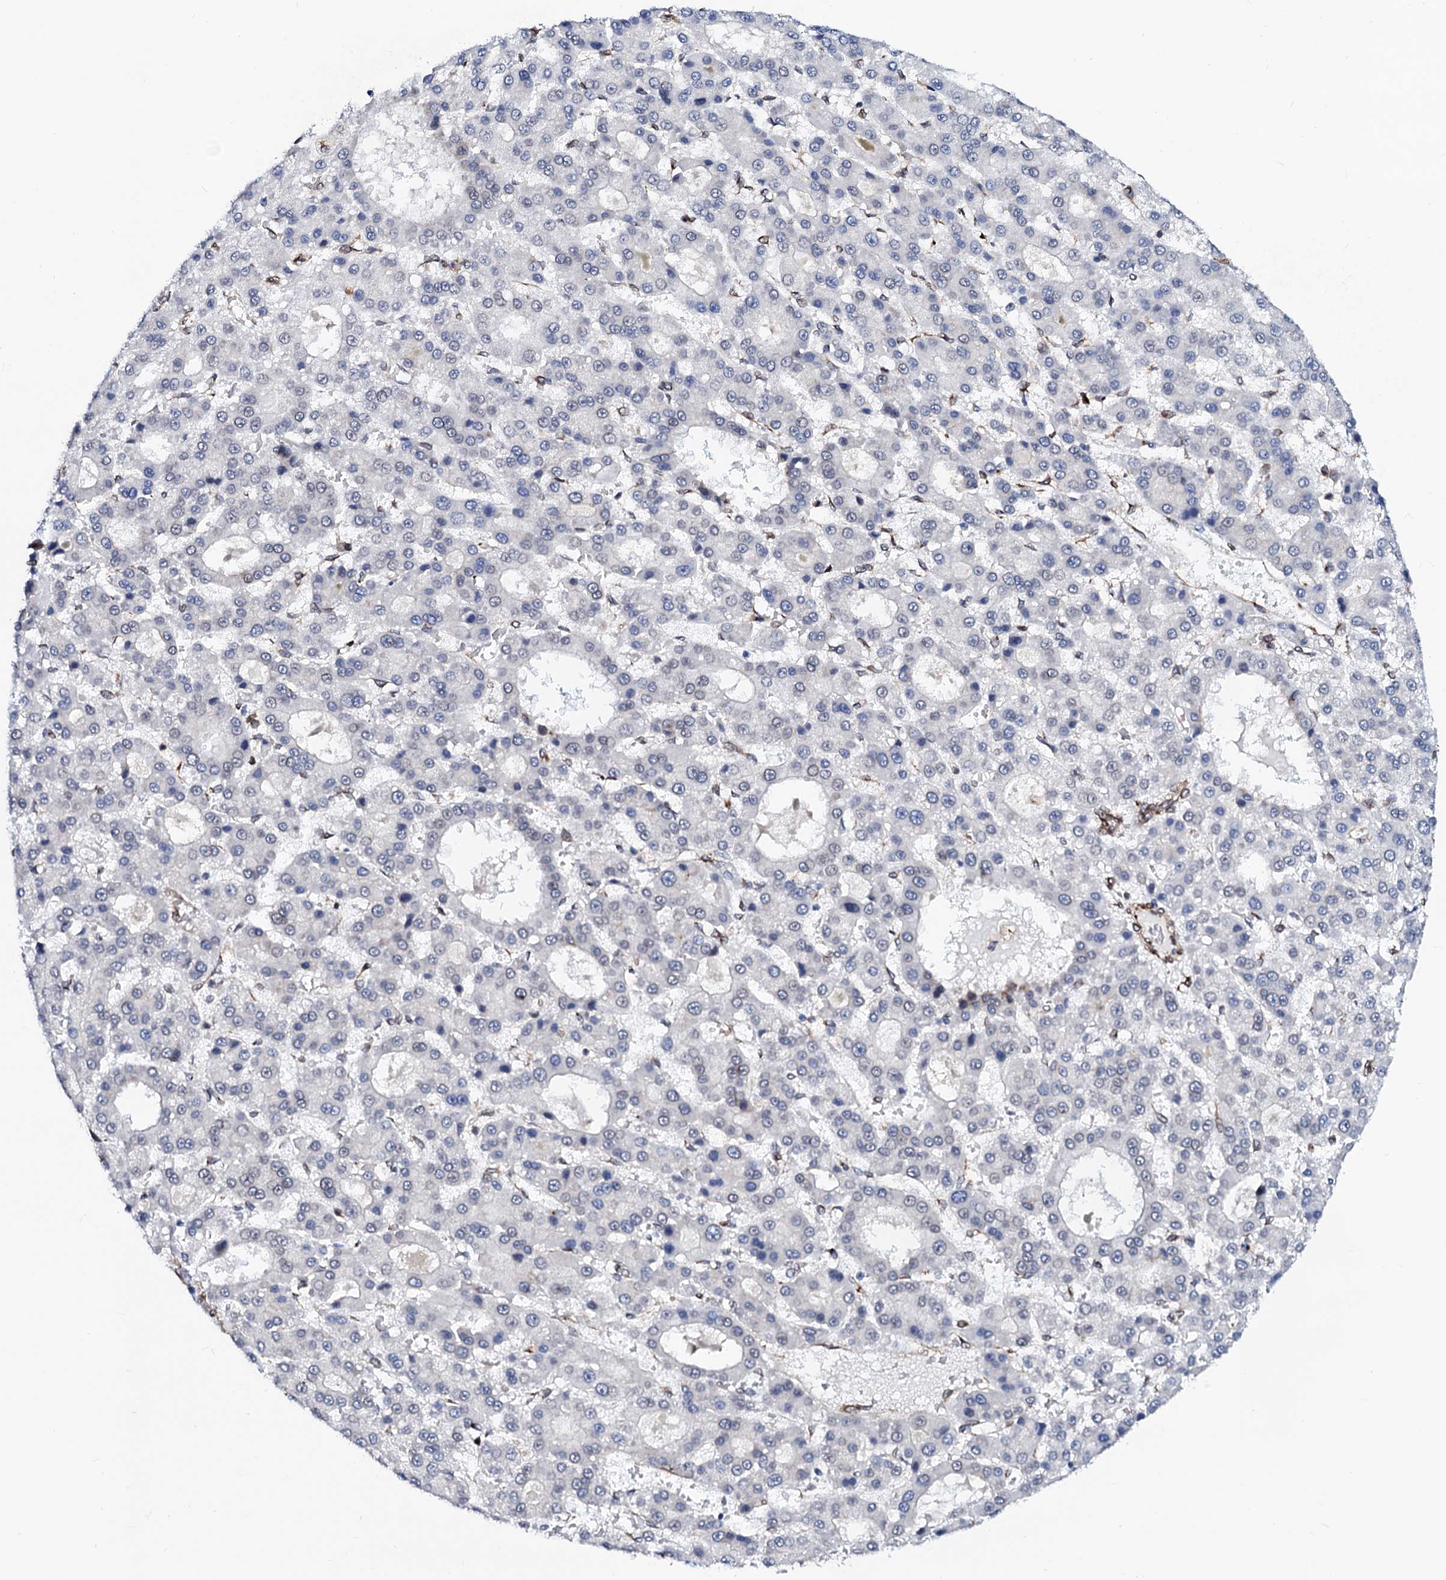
{"staining": {"intensity": "negative", "quantity": "none", "location": "none"}, "tissue": "liver cancer", "cell_type": "Tumor cells", "image_type": "cancer", "snomed": [{"axis": "morphology", "description": "Carcinoma, Hepatocellular, NOS"}, {"axis": "topography", "description": "Liver"}], "caption": "The IHC image has no significant staining in tumor cells of liver cancer tissue. (DAB IHC with hematoxylin counter stain).", "gene": "TMCO3", "patient": {"sex": "male", "age": 70}}